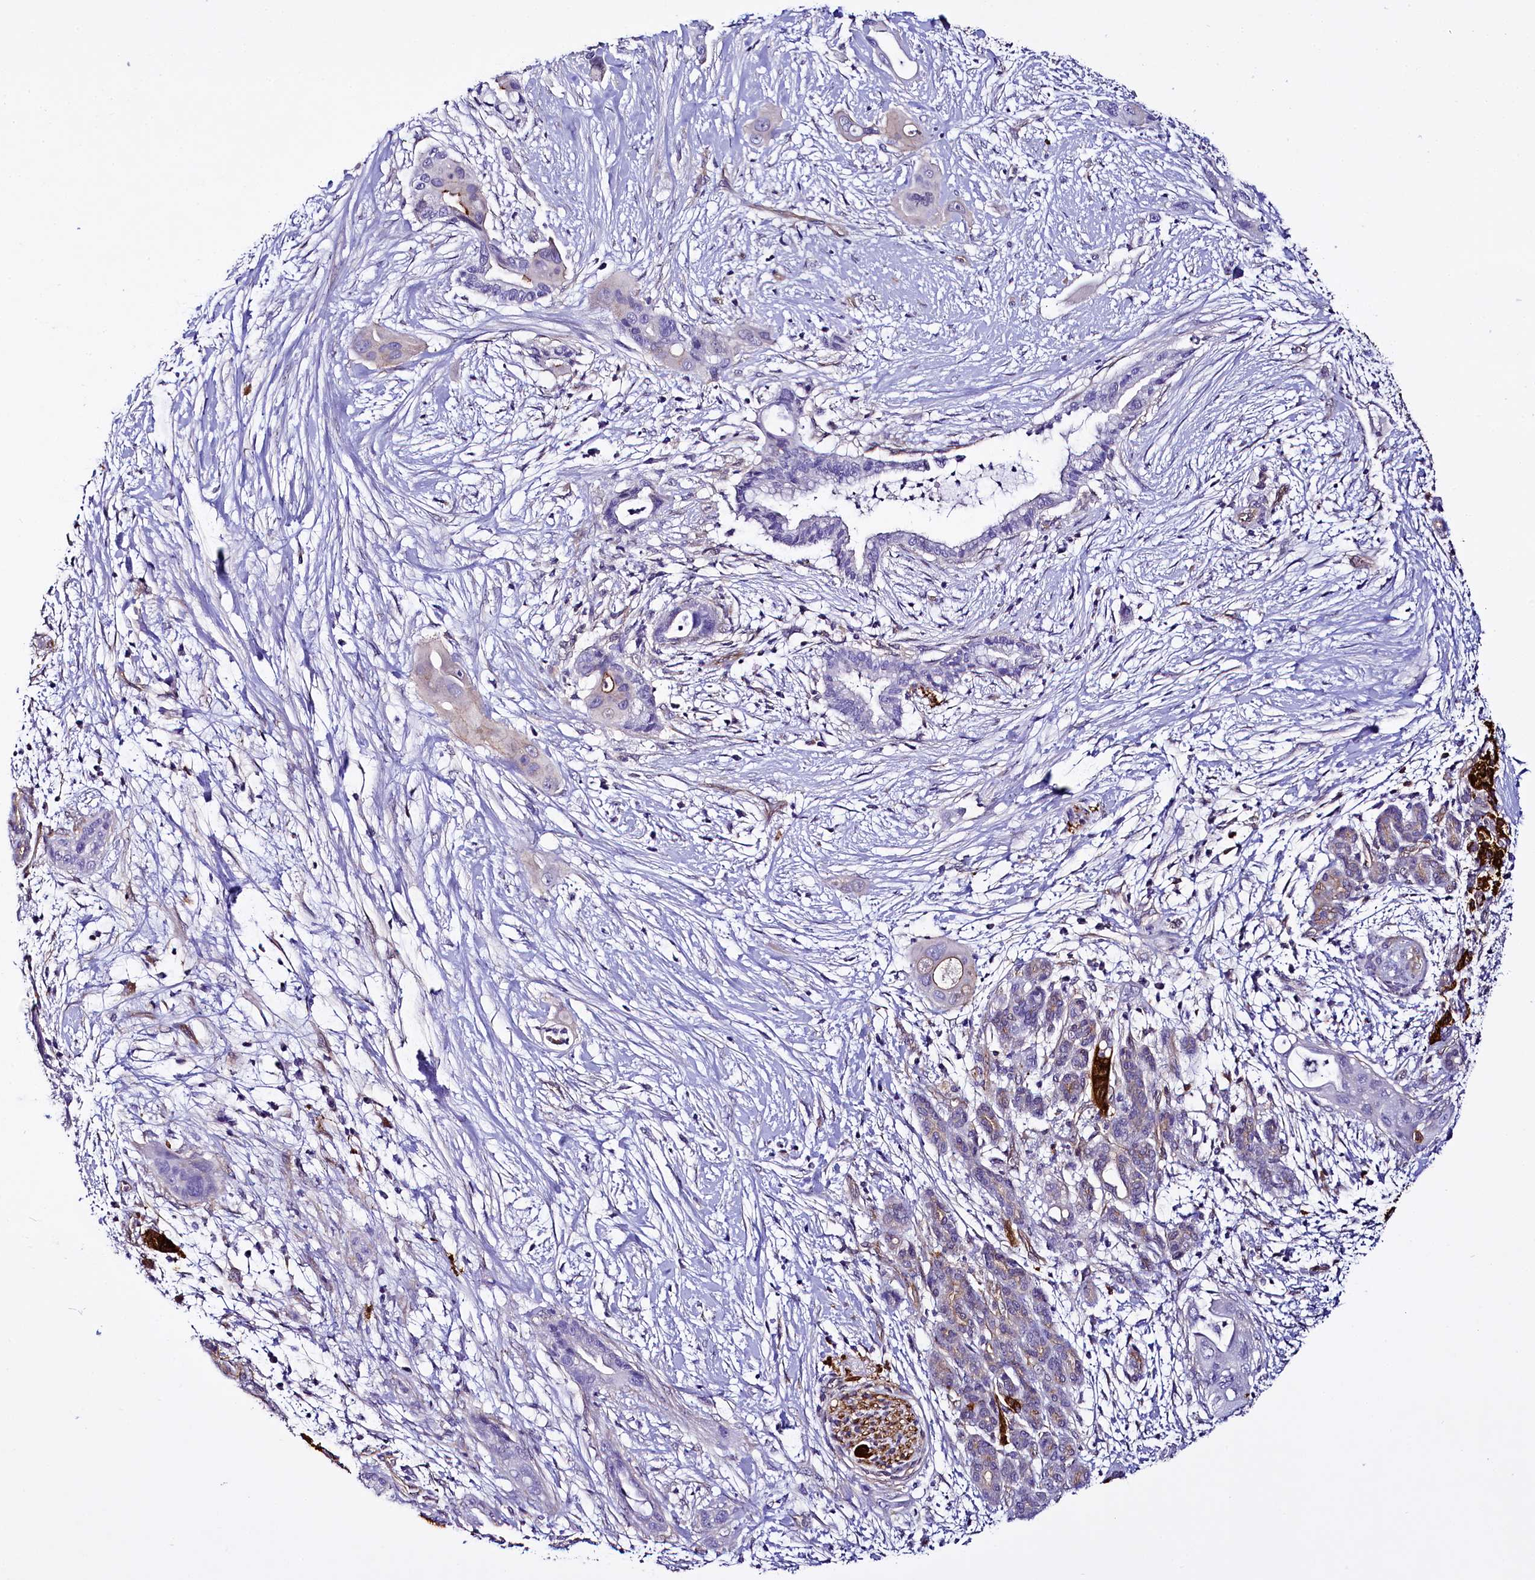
{"staining": {"intensity": "negative", "quantity": "none", "location": "none"}, "tissue": "pancreatic cancer", "cell_type": "Tumor cells", "image_type": "cancer", "snomed": [{"axis": "morphology", "description": "Adenocarcinoma, NOS"}, {"axis": "topography", "description": "Pancreas"}], "caption": "A histopathology image of pancreatic cancer stained for a protein reveals no brown staining in tumor cells.", "gene": "STXBP1", "patient": {"sex": "male", "age": 59}}